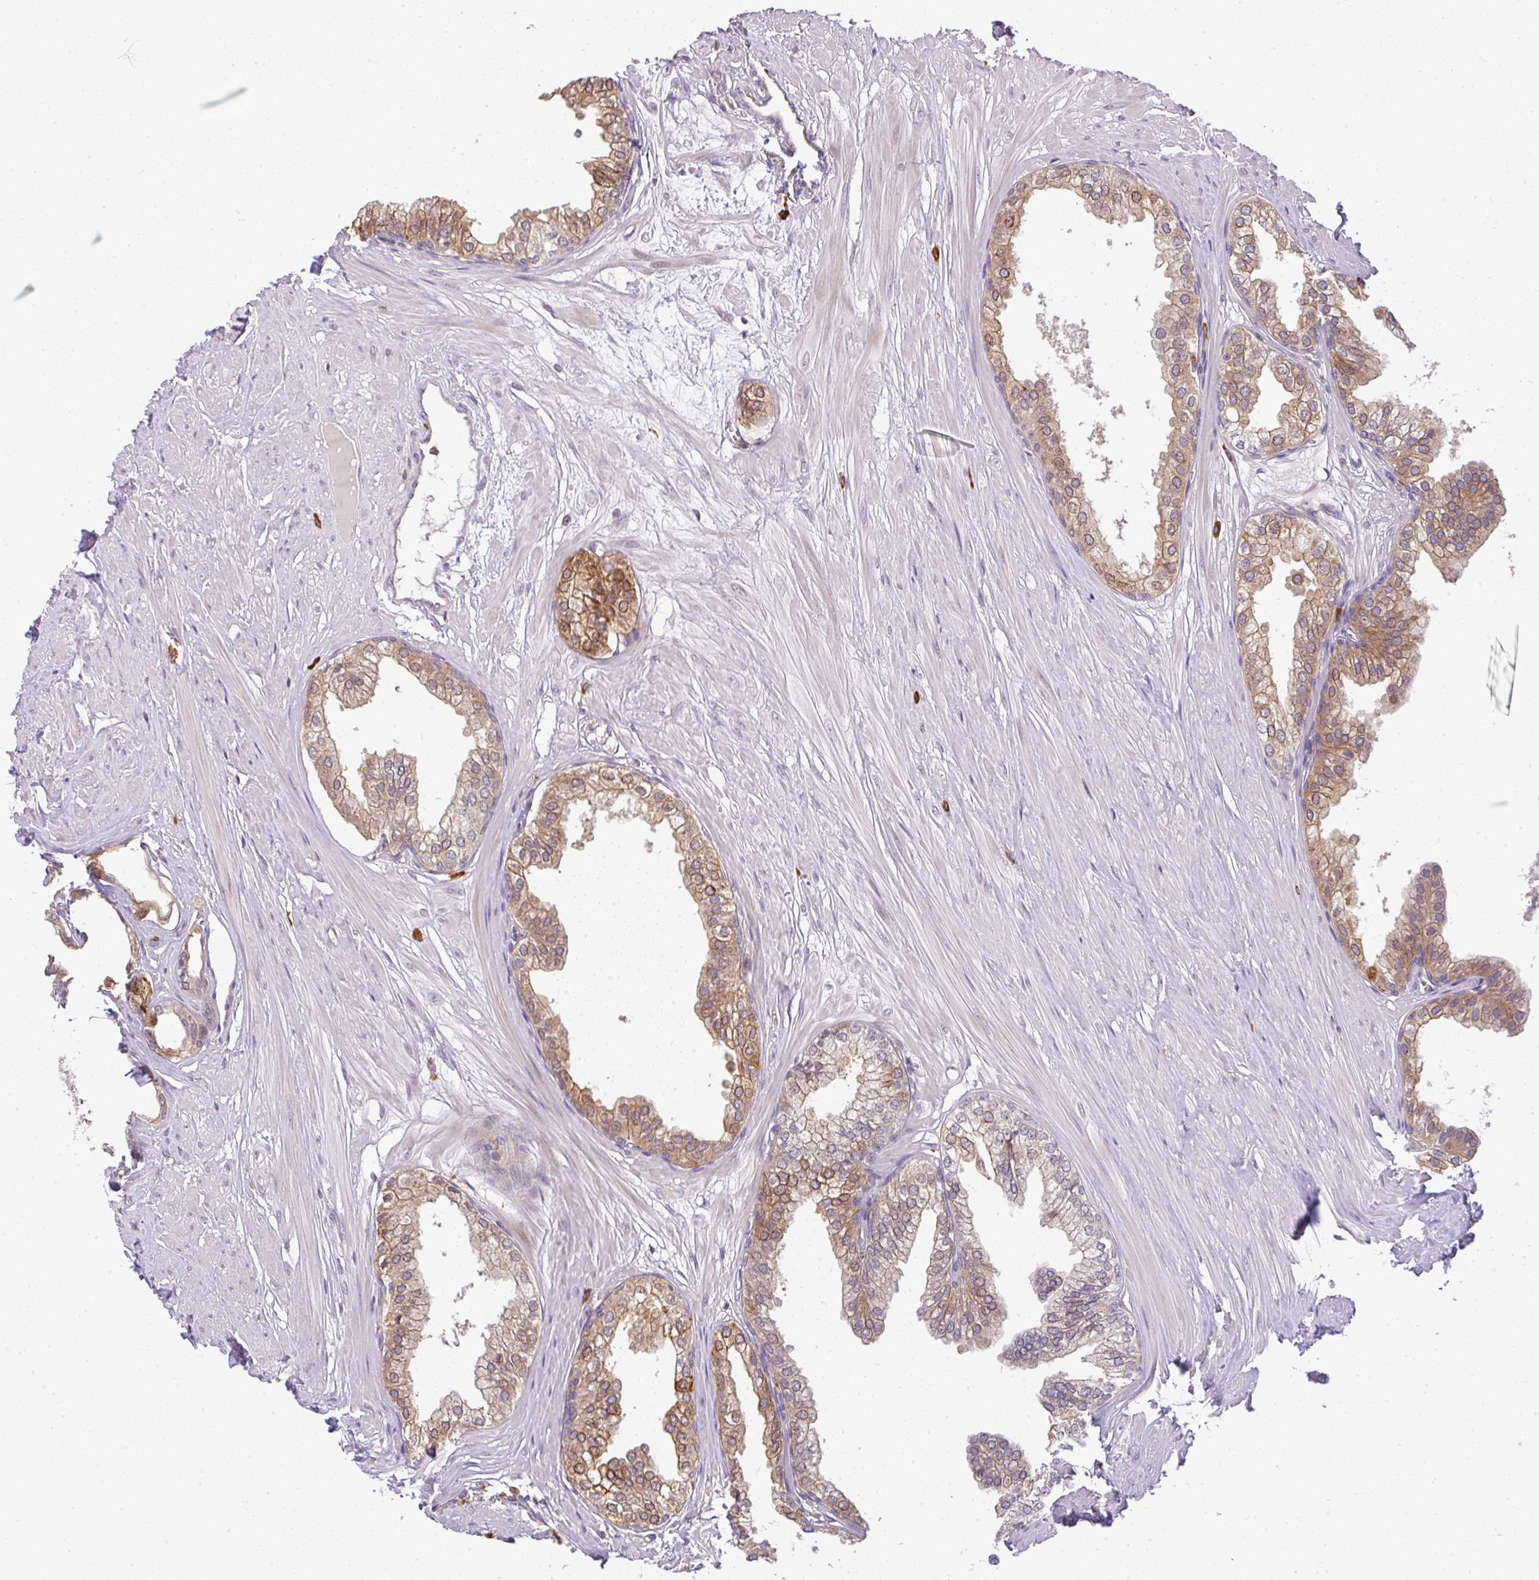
{"staining": {"intensity": "moderate", "quantity": ">75%", "location": "cytoplasmic/membranous"}, "tissue": "prostate", "cell_type": "Glandular cells", "image_type": "normal", "snomed": [{"axis": "morphology", "description": "Normal tissue, NOS"}, {"axis": "topography", "description": "Prostate"}, {"axis": "topography", "description": "Peripheral nerve tissue"}], "caption": "This is a photomicrograph of immunohistochemistry staining of unremarkable prostate, which shows moderate expression in the cytoplasmic/membranous of glandular cells.", "gene": "FAM153A", "patient": {"sex": "male", "age": 55}}